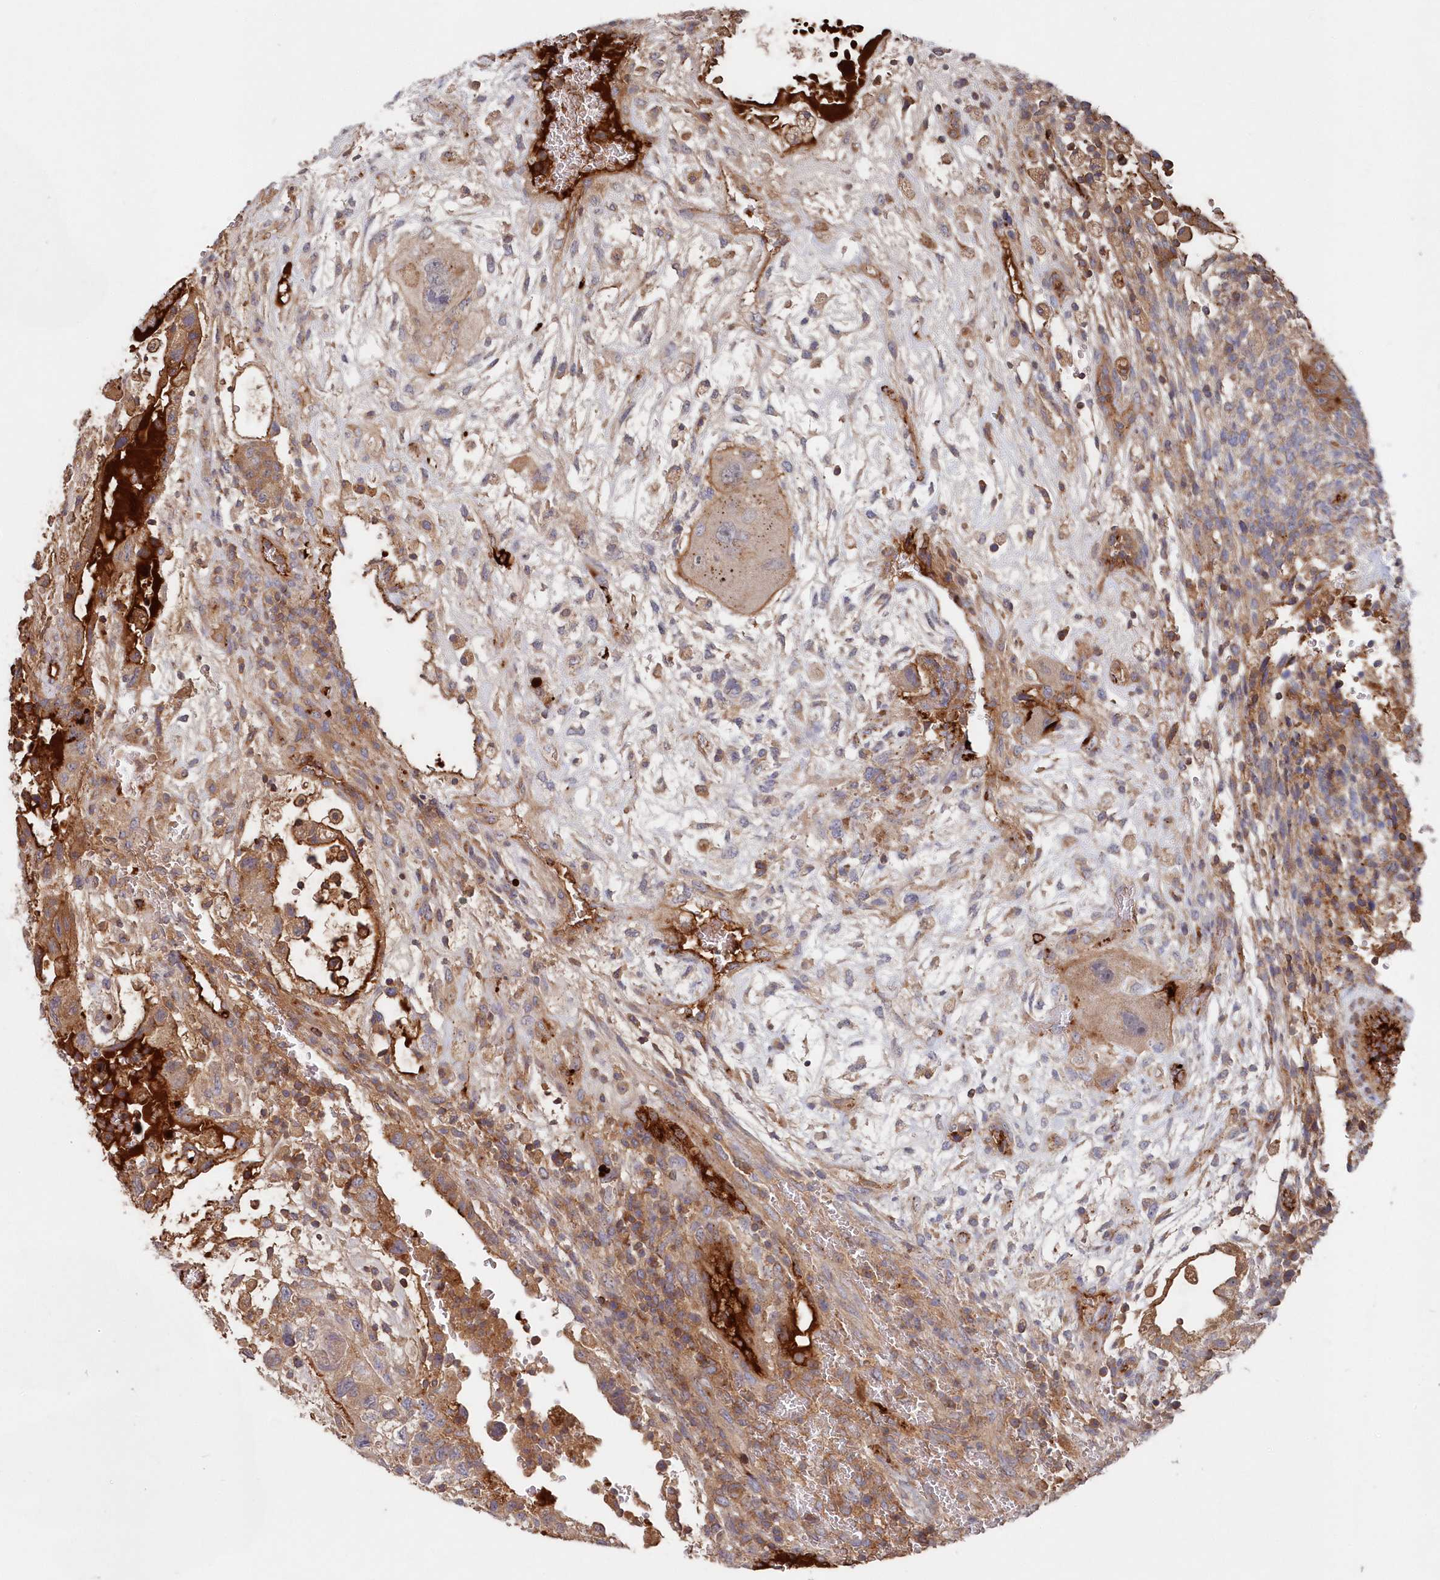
{"staining": {"intensity": "moderate", "quantity": ">75%", "location": "cytoplasmic/membranous"}, "tissue": "testis cancer", "cell_type": "Tumor cells", "image_type": "cancer", "snomed": [{"axis": "morphology", "description": "Carcinoma, Embryonal, NOS"}, {"axis": "topography", "description": "Testis"}], "caption": "Testis cancer stained with a brown dye shows moderate cytoplasmic/membranous positive staining in approximately >75% of tumor cells.", "gene": "ABHD14B", "patient": {"sex": "male", "age": 36}}